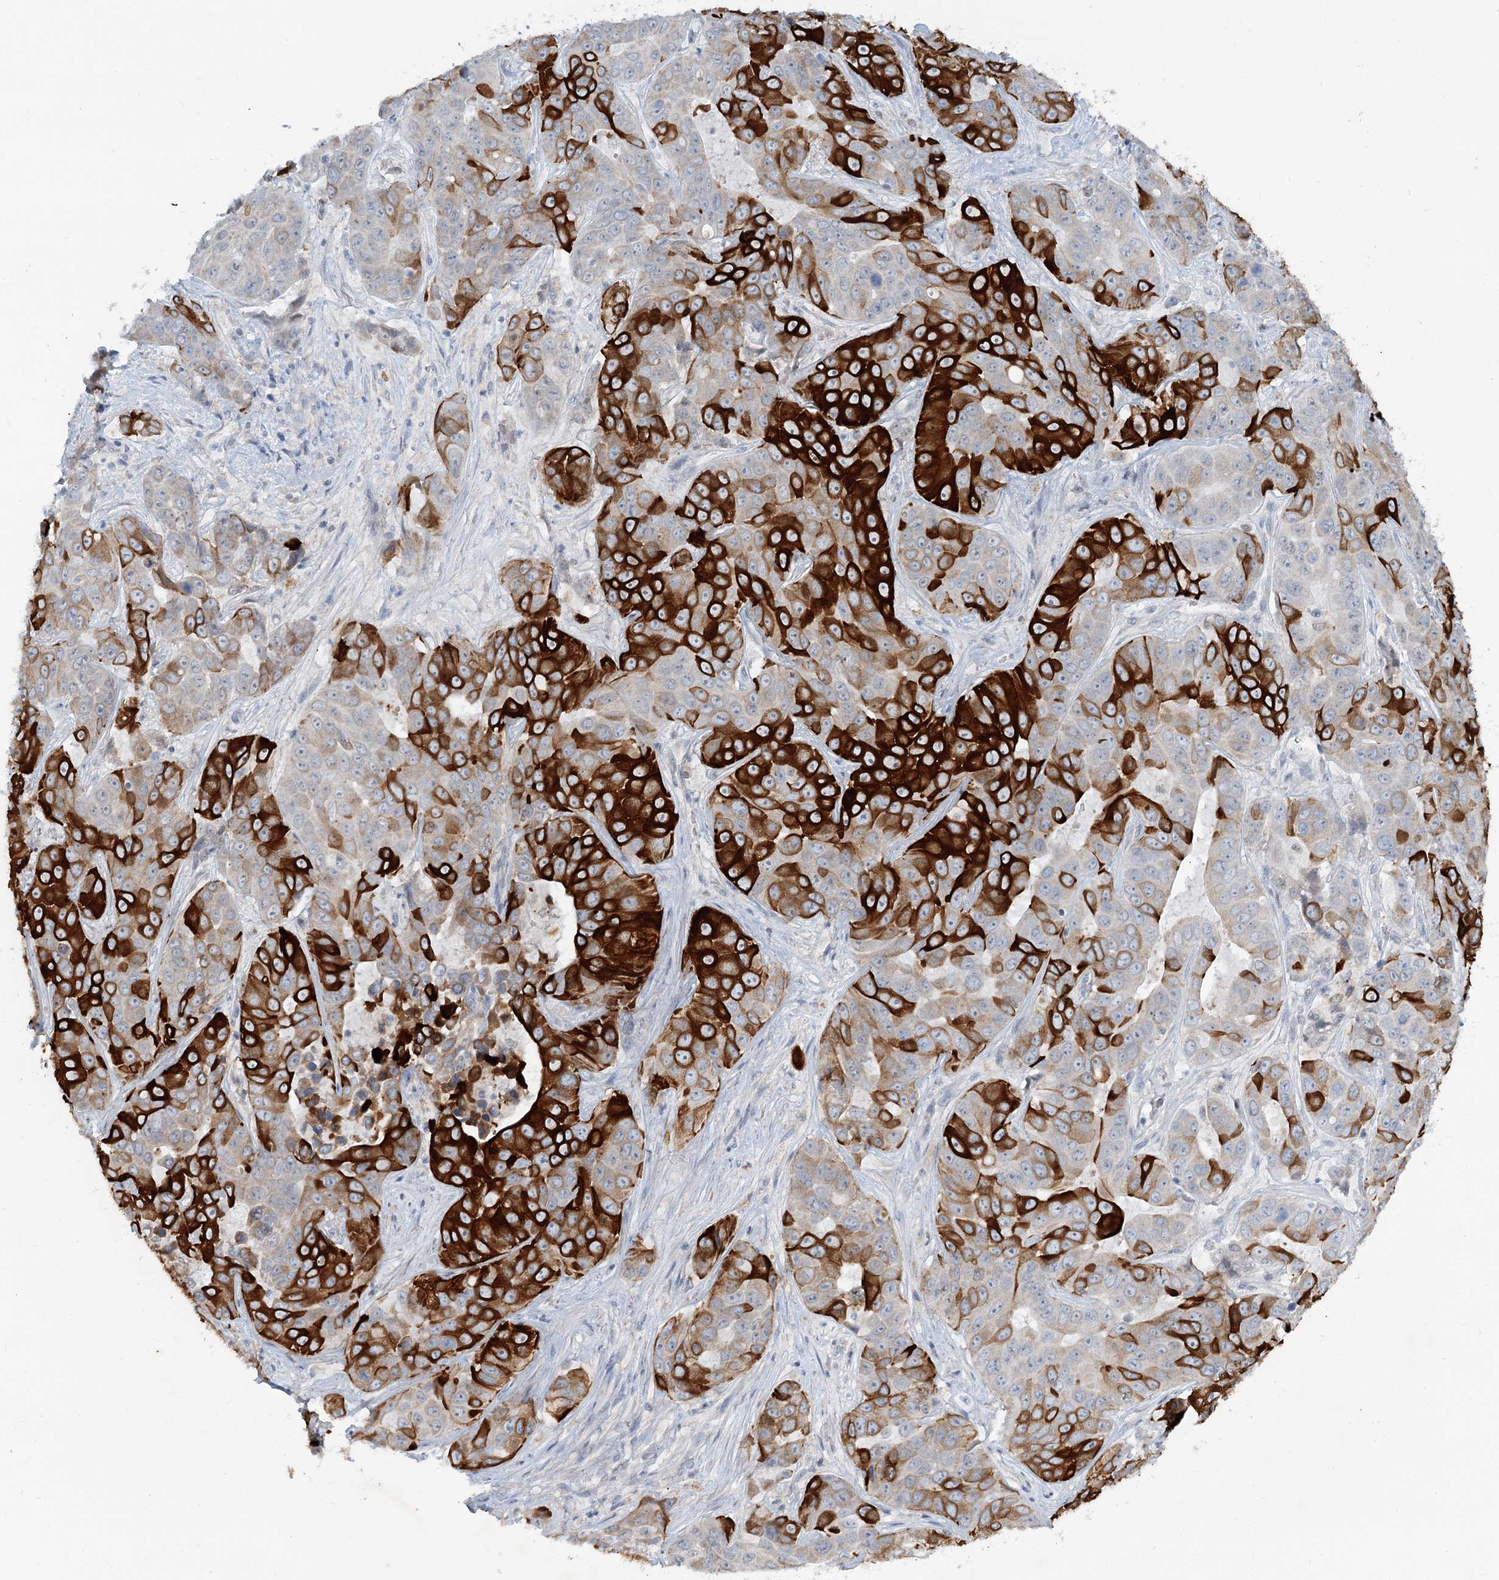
{"staining": {"intensity": "strong", "quantity": "25%-75%", "location": "cytoplasmic/membranous"}, "tissue": "liver cancer", "cell_type": "Tumor cells", "image_type": "cancer", "snomed": [{"axis": "morphology", "description": "Cholangiocarcinoma"}, {"axis": "topography", "description": "Liver"}], "caption": "Liver cancer stained with a protein marker shows strong staining in tumor cells.", "gene": "ABITRAM", "patient": {"sex": "female", "age": 52}}